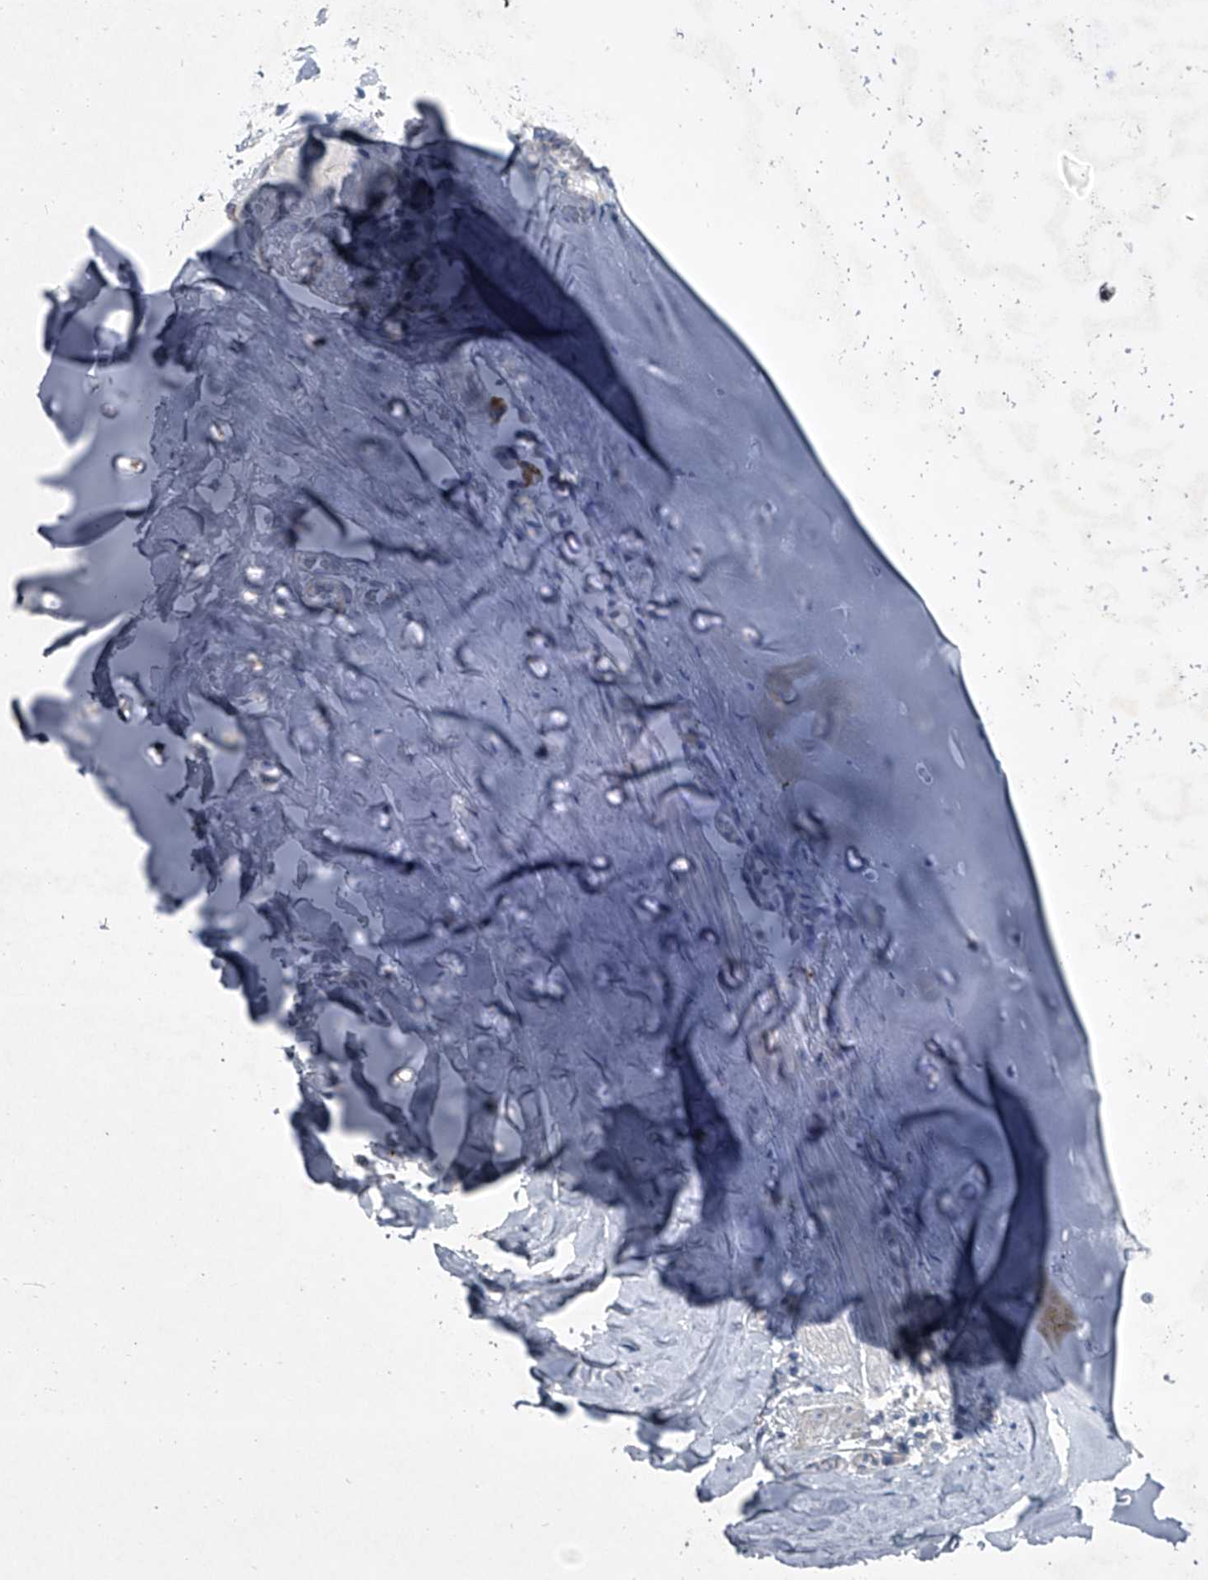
{"staining": {"intensity": "negative", "quantity": "none", "location": "none"}, "tissue": "adipose tissue", "cell_type": "Adipocytes", "image_type": "normal", "snomed": [{"axis": "morphology", "description": "Normal tissue, NOS"}, {"axis": "morphology", "description": "Basal cell carcinoma"}, {"axis": "topography", "description": "Cartilage tissue"}, {"axis": "topography", "description": "Nasopharynx"}, {"axis": "topography", "description": "Oral tissue"}], "caption": "Micrograph shows no protein expression in adipocytes of normal adipose tissue.", "gene": "HEPHL1", "patient": {"sex": "female", "age": 77}}